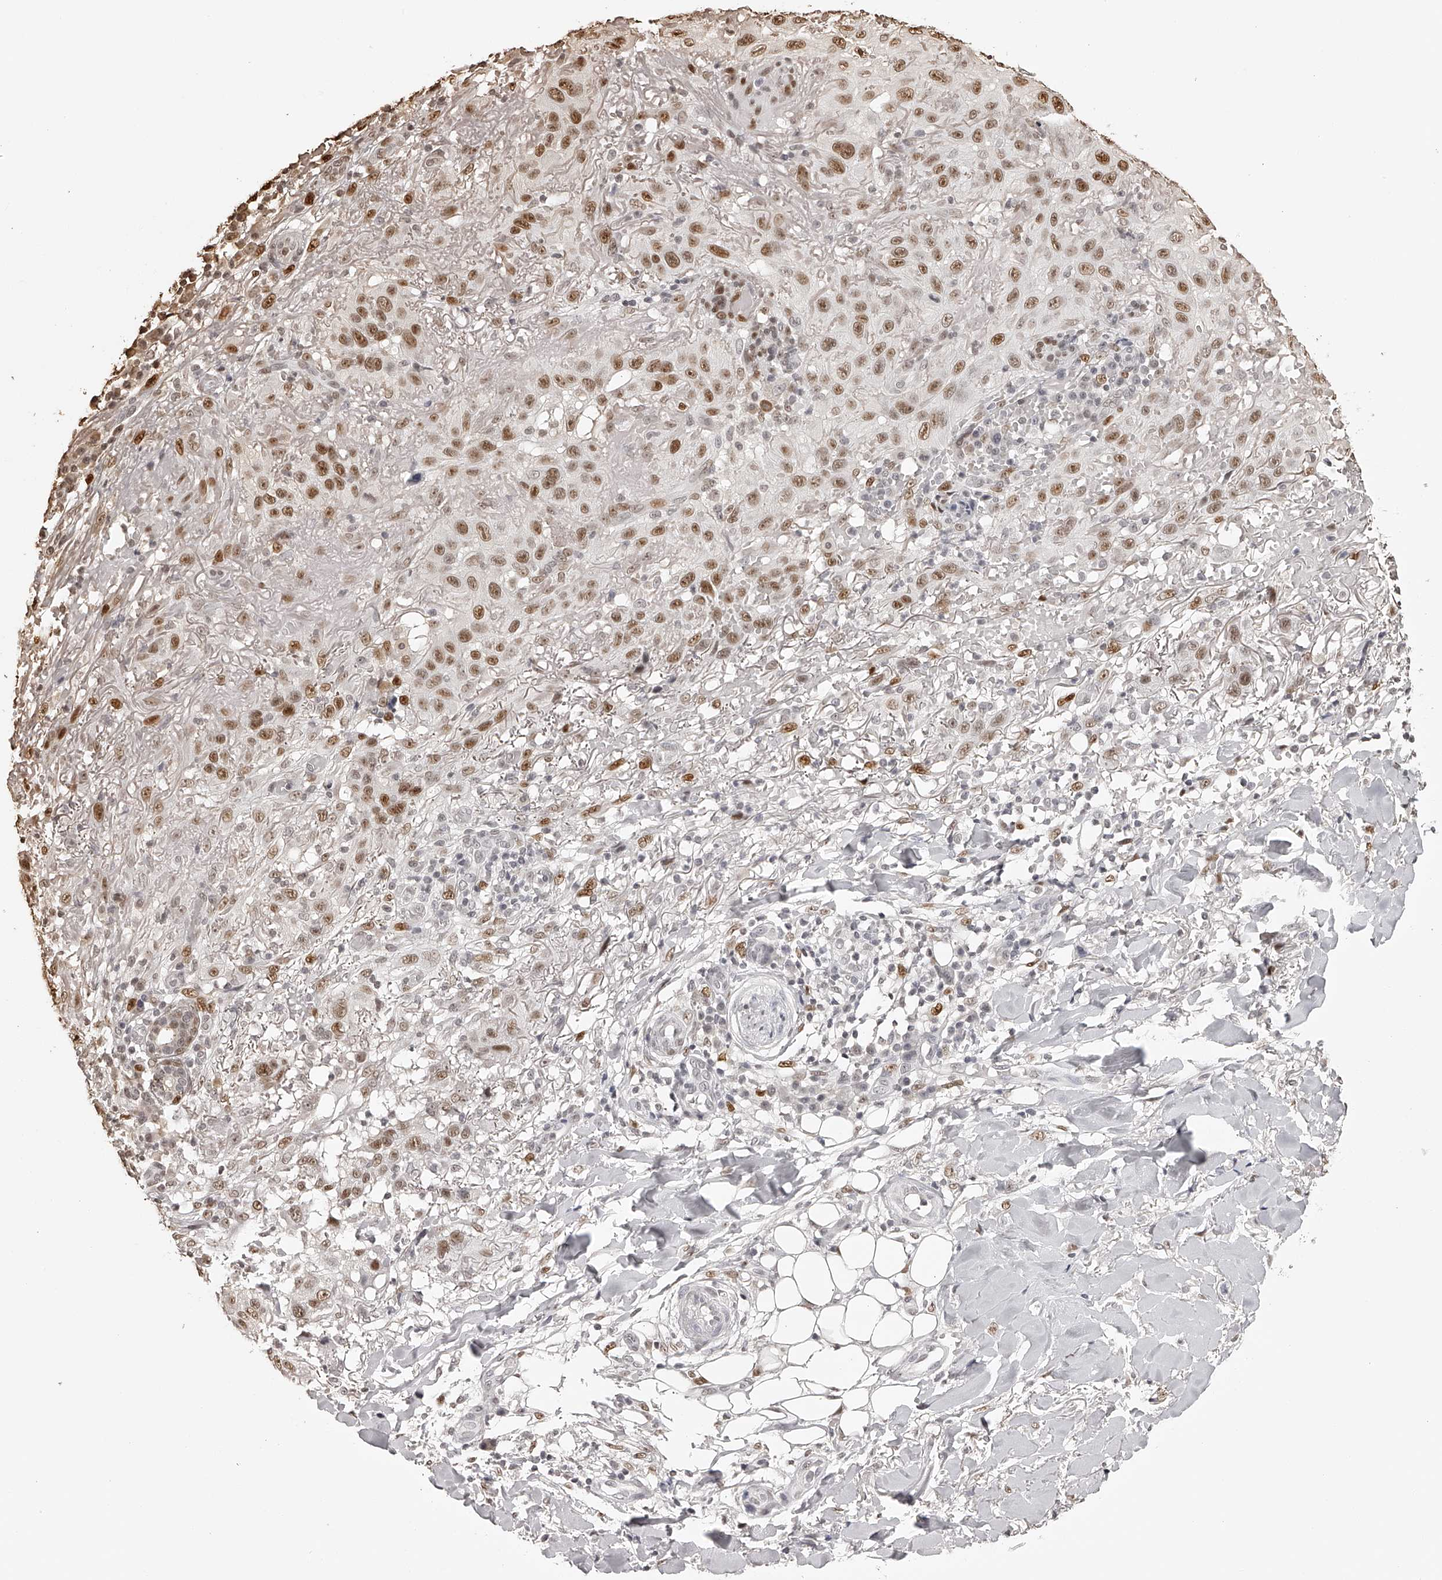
{"staining": {"intensity": "moderate", "quantity": ">75%", "location": "nuclear"}, "tissue": "skin cancer", "cell_type": "Tumor cells", "image_type": "cancer", "snomed": [{"axis": "morphology", "description": "Normal tissue, NOS"}, {"axis": "morphology", "description": "Squamous cell carcinoma, NOS"}, {"axis": "topography", "description": "Skin"}], "caption": "Moderate nuclear staining for a protein is identified in approximately >75% of tumor cells of skin squamous cell carcinoma using IHC.", "gene": "ZNF503", "patient": {"sex": "female", "age": 96}}